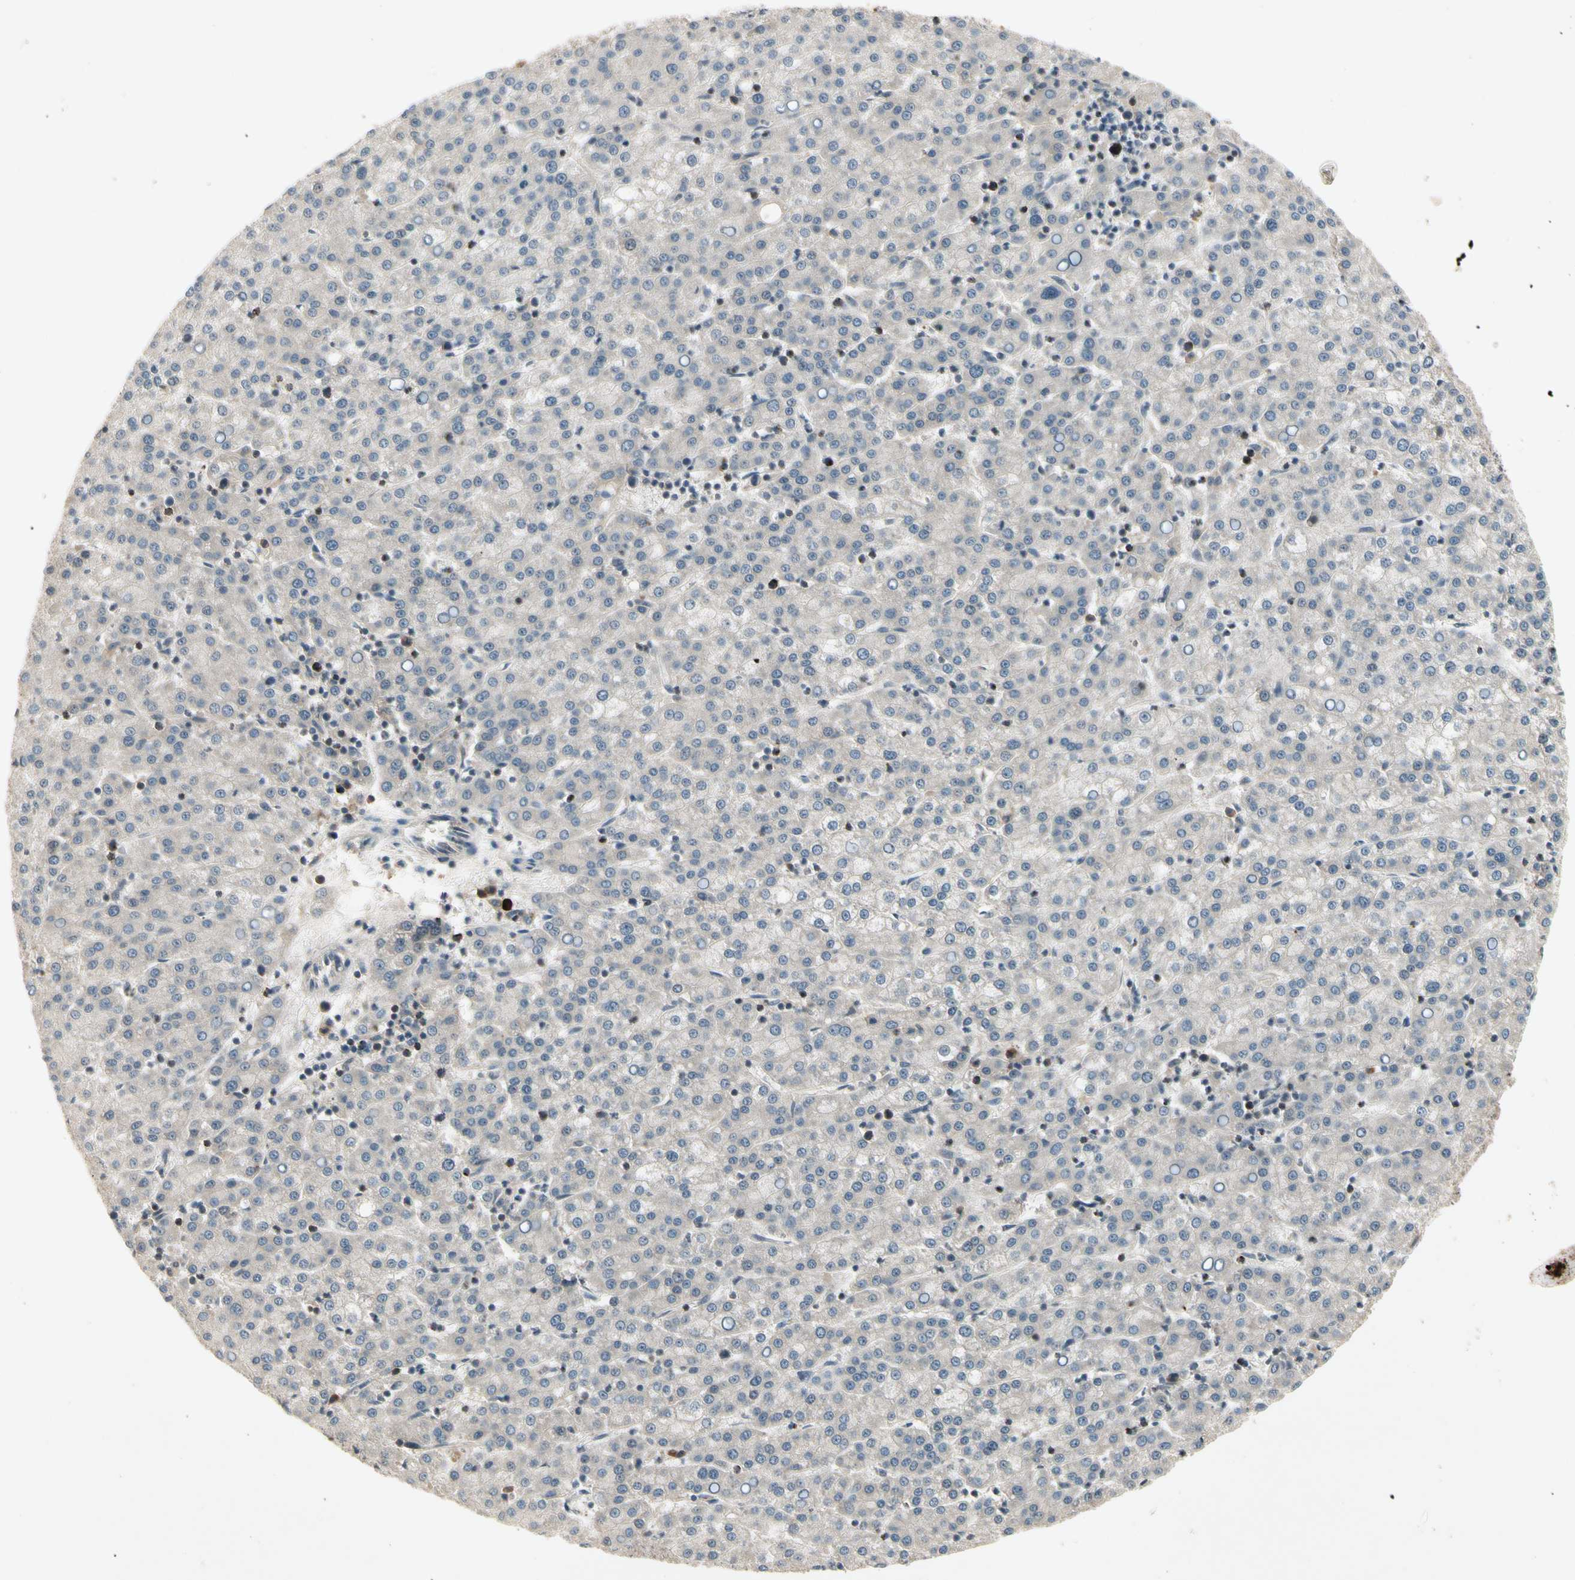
{"staining": {"intensity": "negative", "quantity": "none", "location": "none"}, "tissue": "liver cancer", "cell_type": "Tumor cells", "image_type": "cancer", "snomed": [{"axis": "morphology", "description": "Carcinoma, Hepatocellular, NOS"}, {"axis": "topography", "description": "Liver"}], "caption": "A photomicrograph of human liver hepatocellular carcinoma is negative for staining in tumor cells.", "gene": "CCL4", "patient": {"sex": "female", "age": 58}}